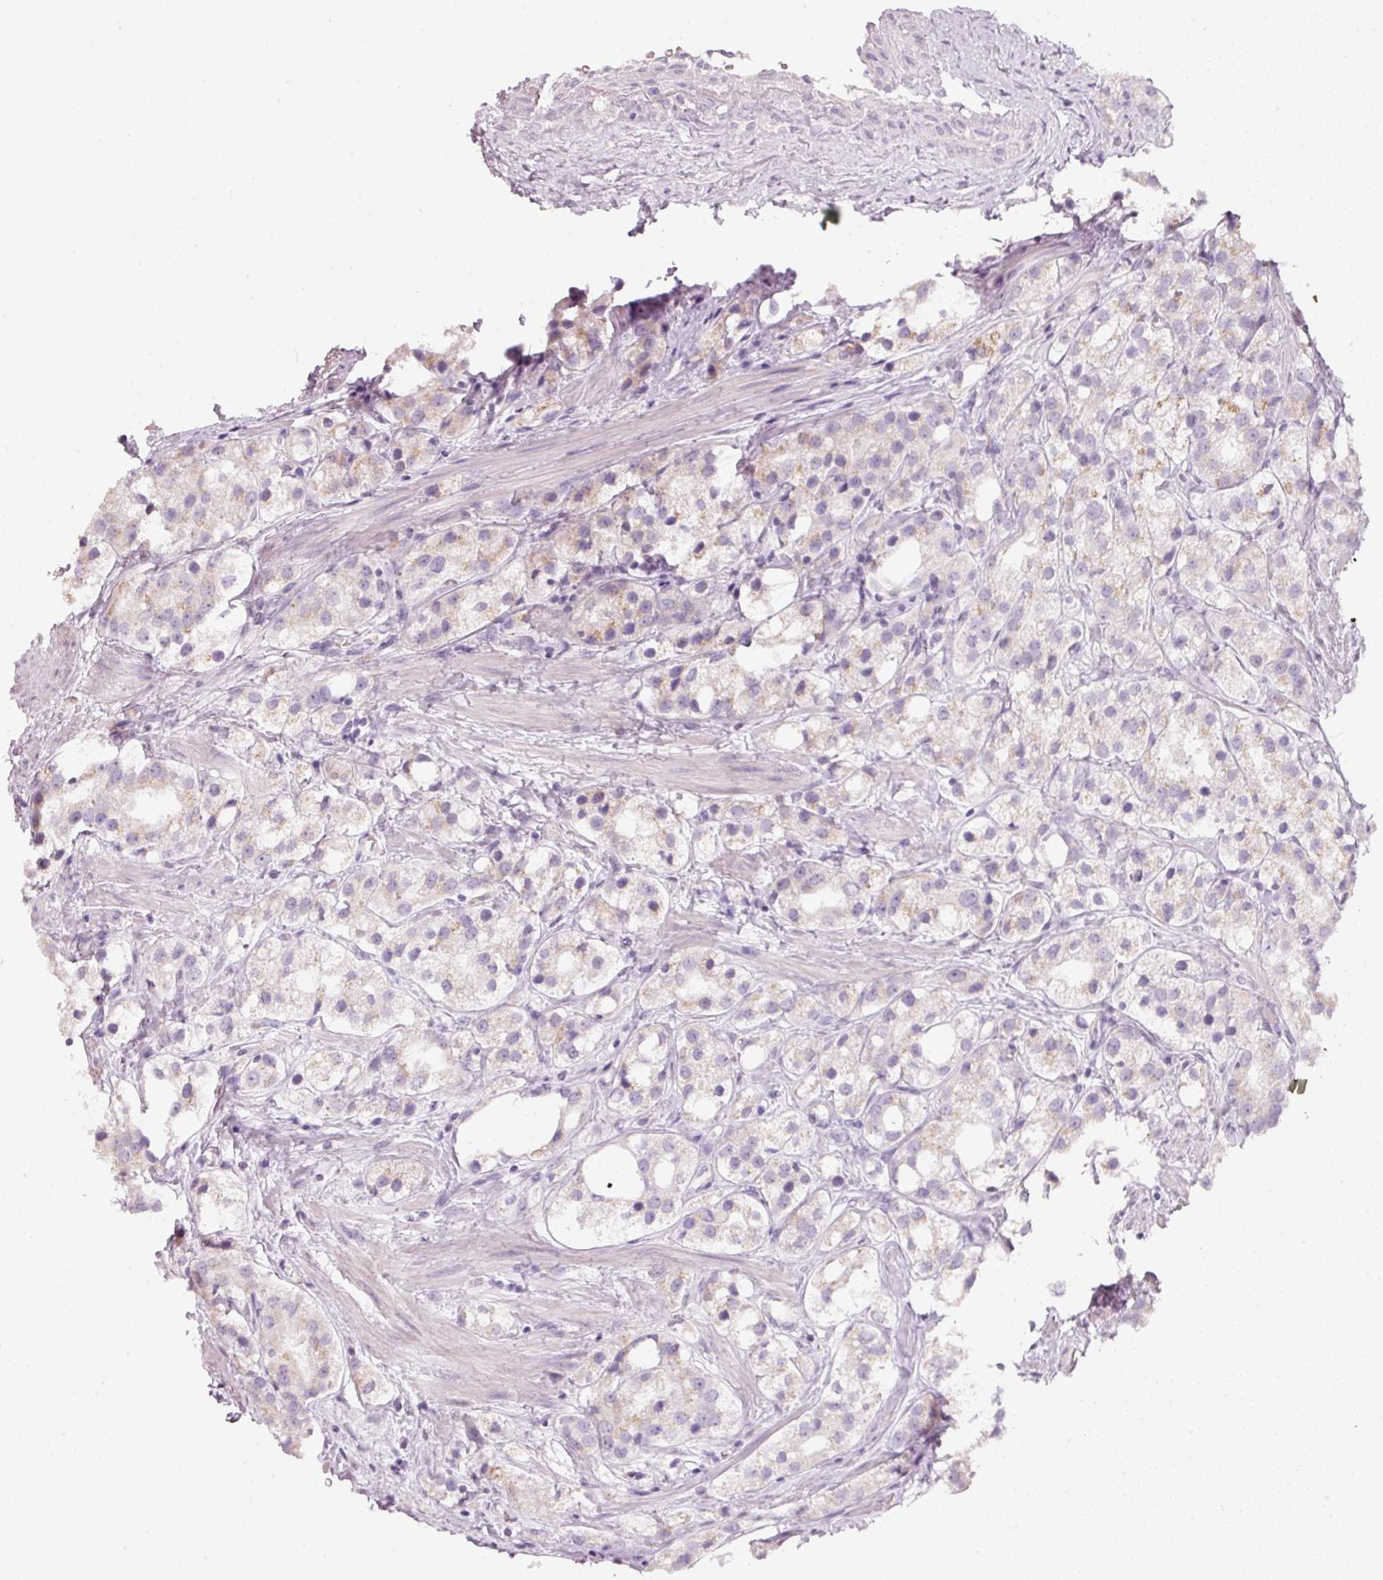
{"staining": {"intensity": "negative", "quantity": "none", "location": "none"}, "tissue": "prostate cancer", "cell_type": "Tumor cells", "image_type": "cancer", "snomed": [{"axis": "morphology", "description": "Adenocarcinoma, NOS"}, {"axis": "topography", "description": "Prostate"}], "caption": "Immunohistochemical staining of prostate cancer displays no significant expression in tumor cells.", "gene": "ENSG00000206549", "patient": {"sex": "male", "age": 79}}